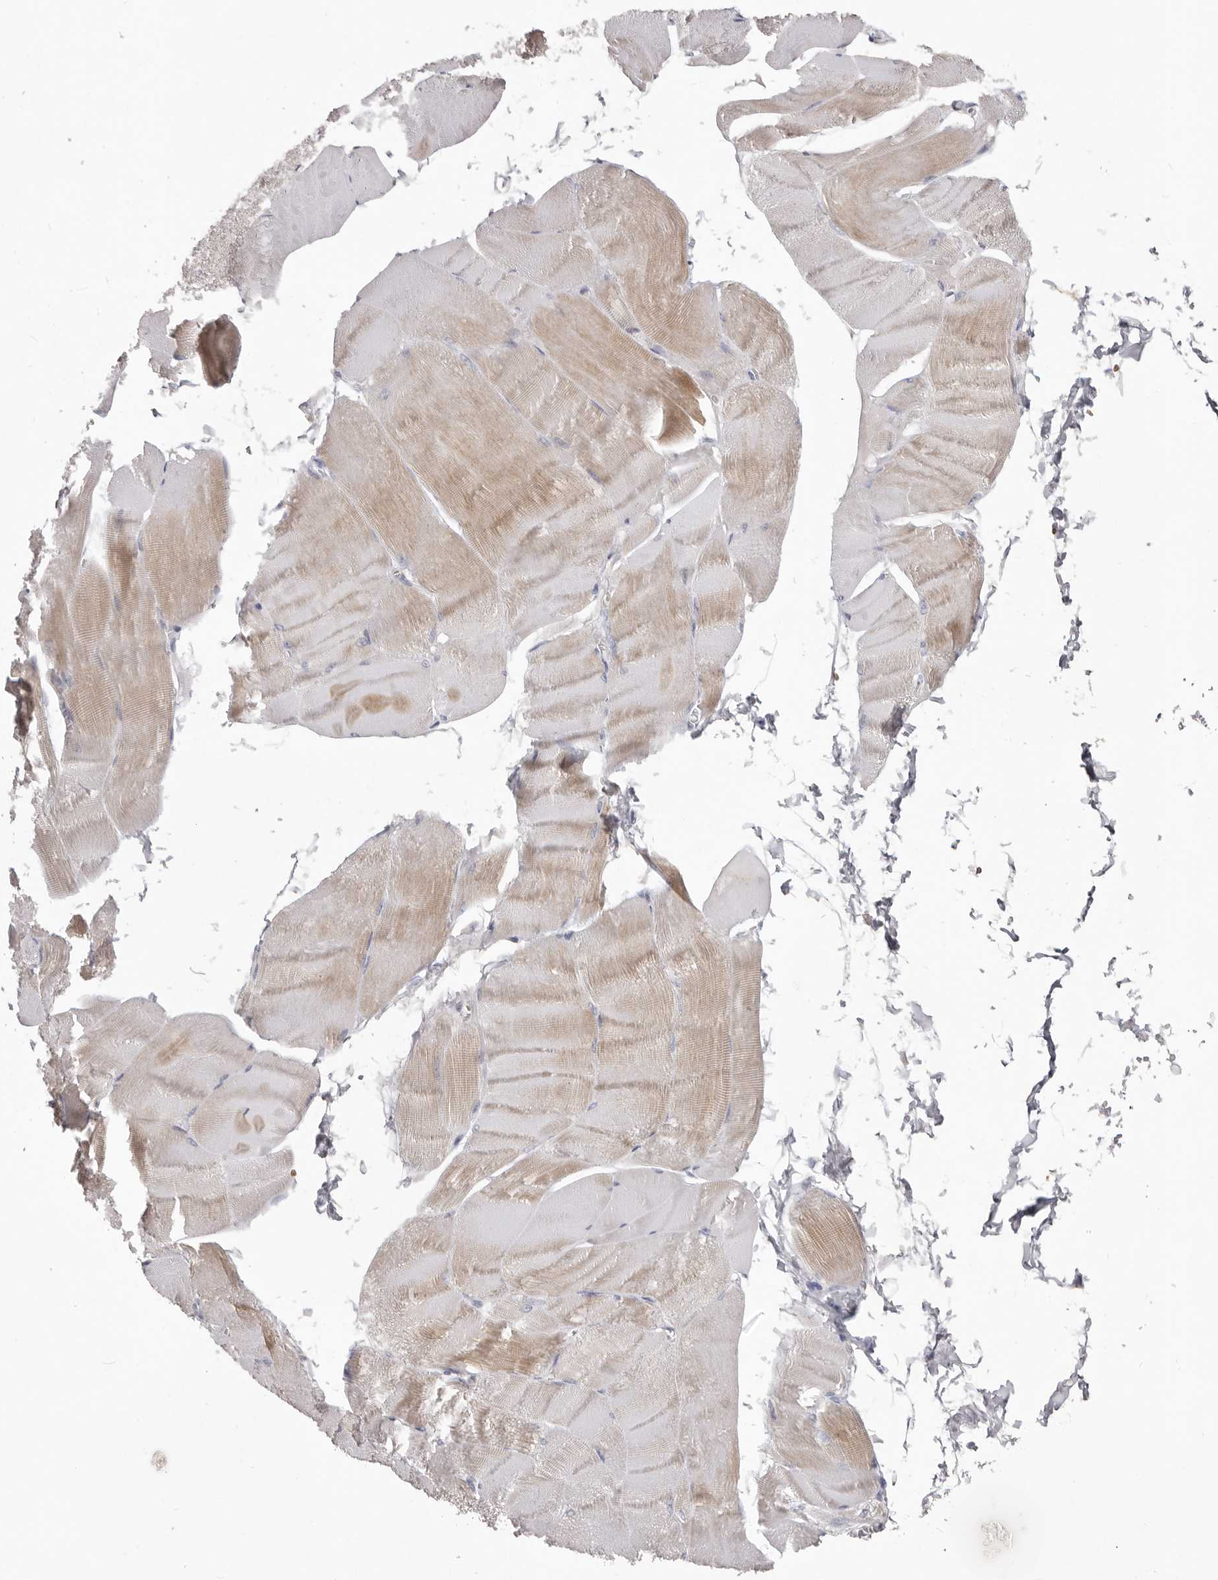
{"staining": {"intensity": "moderate", "quantity": "25%-75%", "location": "cytoplasmic/membranous"}, "tissue": "skeletal muscle", "cell_type": "Myocytes", "image_type": "normal", "snomed": [{"axis": "morphology", "description": "Normal tissue, NOS"}, {"axis": "morphology", "description": "Basal cell carcinoma"}, {"axis": "topography", "description": "Skeletal muscle"}], "caption": "Moderate cytoplasmic/membranous protein expression is appreciated in approximately 25%-75% of myocytes in skeletal muscle. (brown staining indicates protein expression, while blue staining denotes nuclei).", "gene": "TNR", "patient": {"sex": "female", "age": 64}}